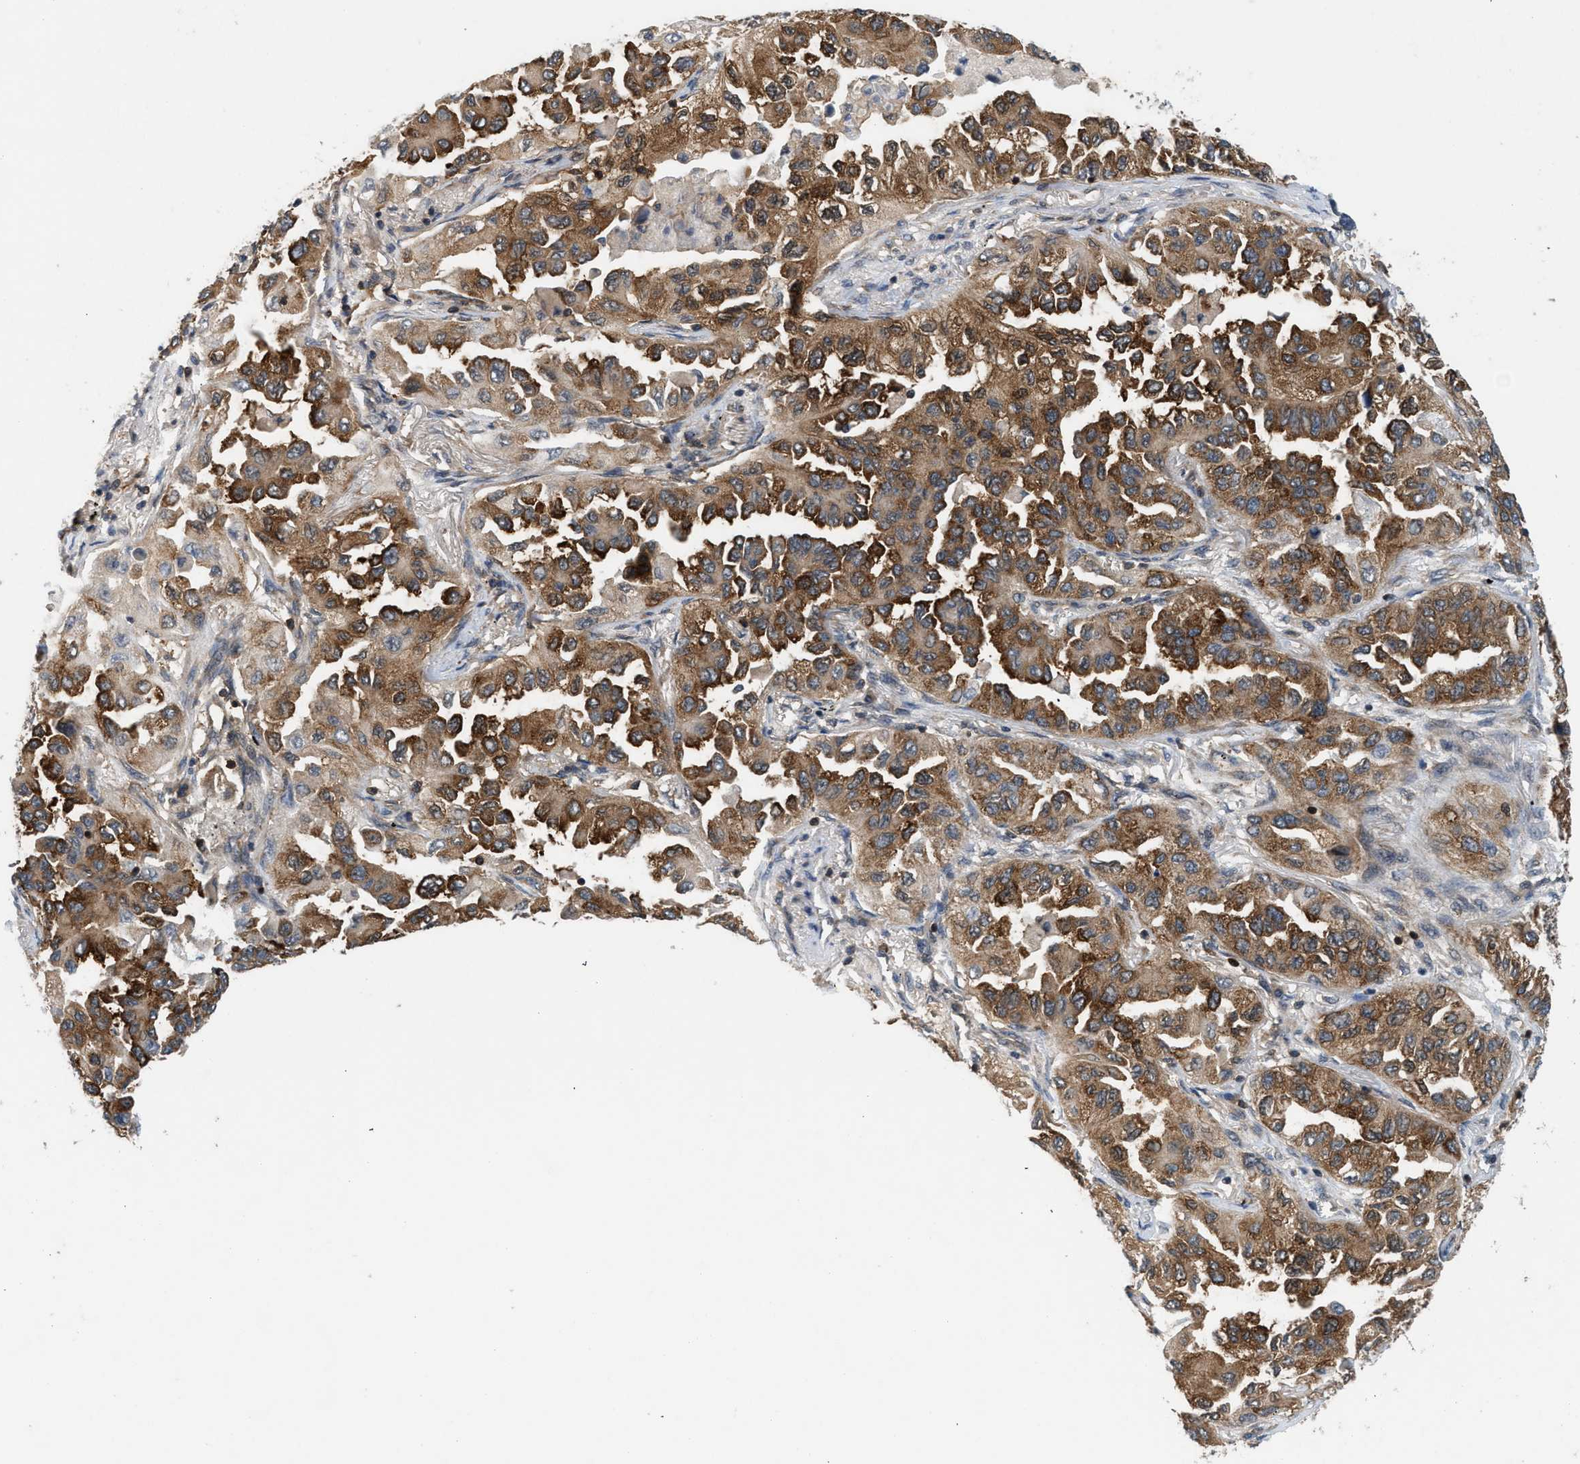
{"staining": {"intensity": "moderate", "quantity": ">75%", "location": "cytoplasmic/membranous"}, "tissue": "lung cancer", "cell_type": "Tumor cells", "image_type": "cancer", "snomed": [{"axis": "morphology", "description": "Adenocarcinoma, NOS"}, {"axis": "topography", "description": "Lung"}], "caption": "Adenocarcinoma (lung) stained with IHC demonstrates moderate cytoplasmic/membranous expression in approximately >75% of tumor cells.", "gene": "OXSR1", "patient": {"sex": "female", "age": 65}}